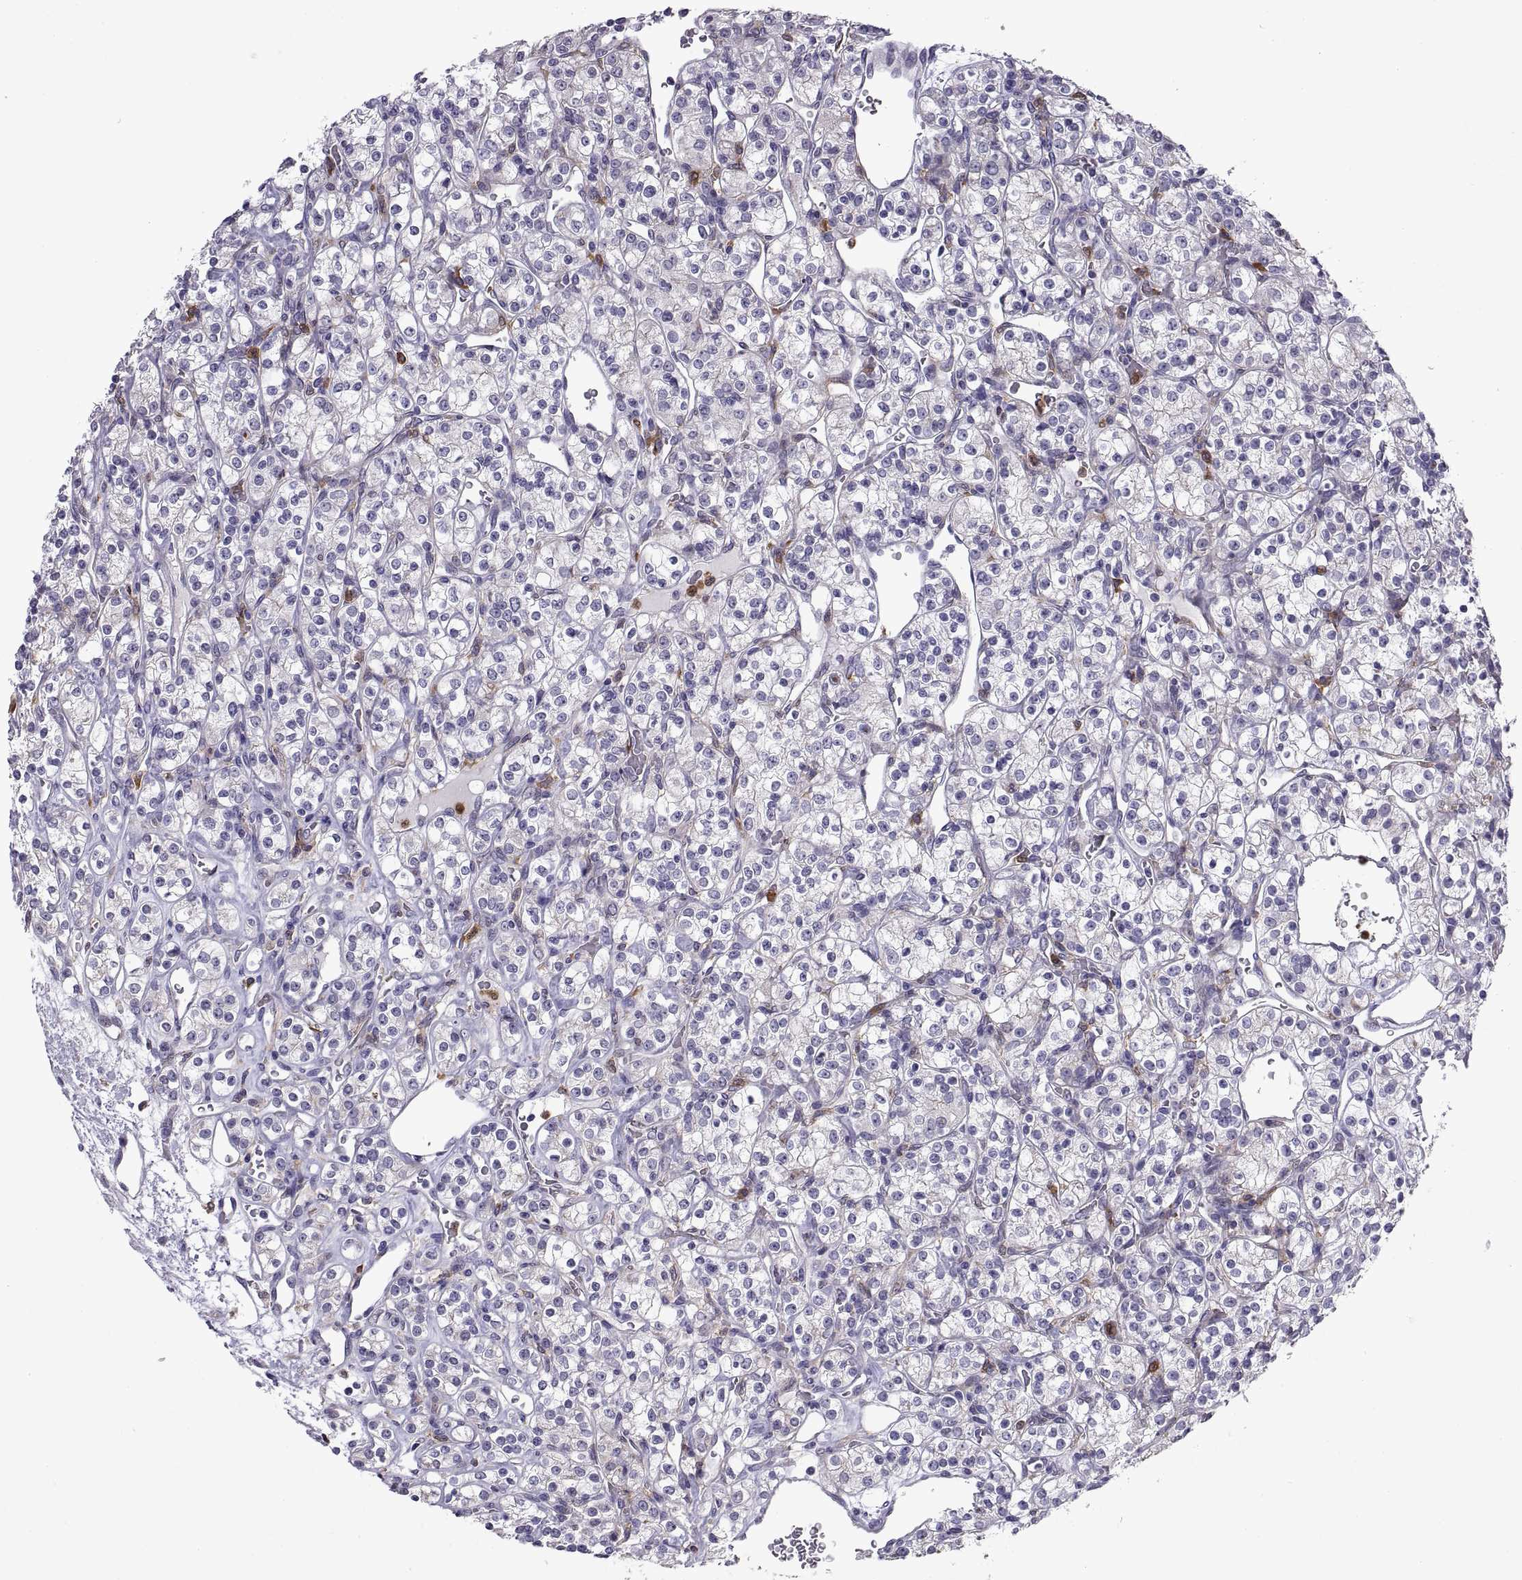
{"staining": {"intensity": "negative", "quantity": "none", "location": "none"}, "tissue": "renal cancer", "cell_type": "Tumor cells", "image_type": "cancer", "snomed": [{"axis": "morphology", "description": "Adenocarcinoma, NOS"}, {"axis": "topography", "description": "Kidney"}], "caption": "Immunohistochemistry of human adenocarcinoma (renal) reveals no staining in tumor cells.", "gene": "DOK3", "patient": {"sex": "male", "age": 77}}